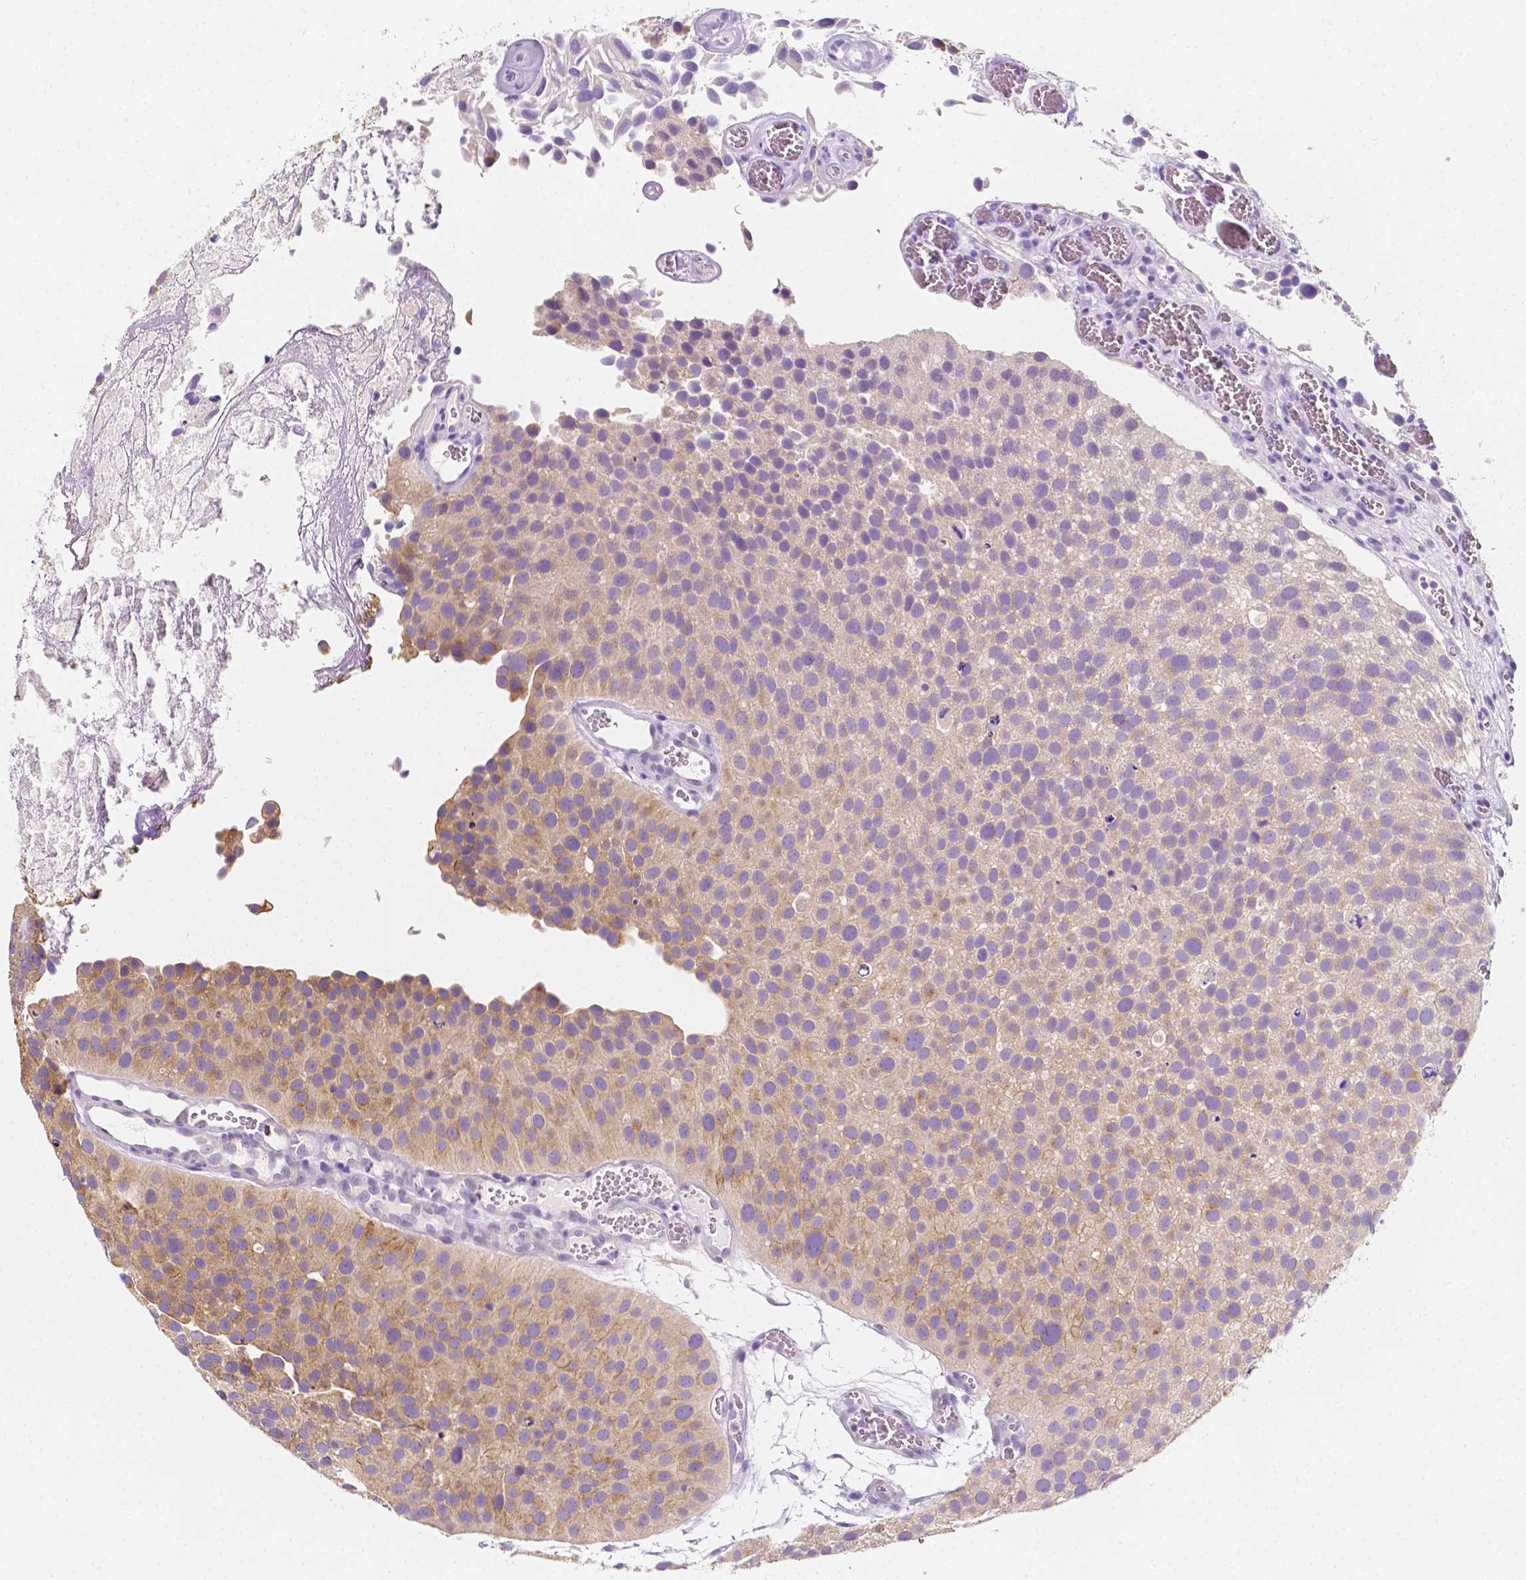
{"staining": {"intensity": "weak", "quantity": "25%-75%", "location": "cytoplasmic/membranous"}, "tissue": "urothelial cancer", "cell_type": "Tumor cells", "image_type": "cancer", "snomed": [{"axis": "morphology", "description": "Urothelial carcinoma, Low grade"}, {"axis": "topography", "description": "Urinary bladder"}], "caption": "A low amount of weak cytoplasmic/membranous positivity is seen in approximately 25%-75% of tumor cells in urothelial cancer tissue. The staining was performed using DAB to visualize the protein expression in brown, while the nuclei were stained in blue with hematoxylin (Magnification: 20x).", "gene": "SIRT2", "patient": {"sex": "female", "age": 69}}